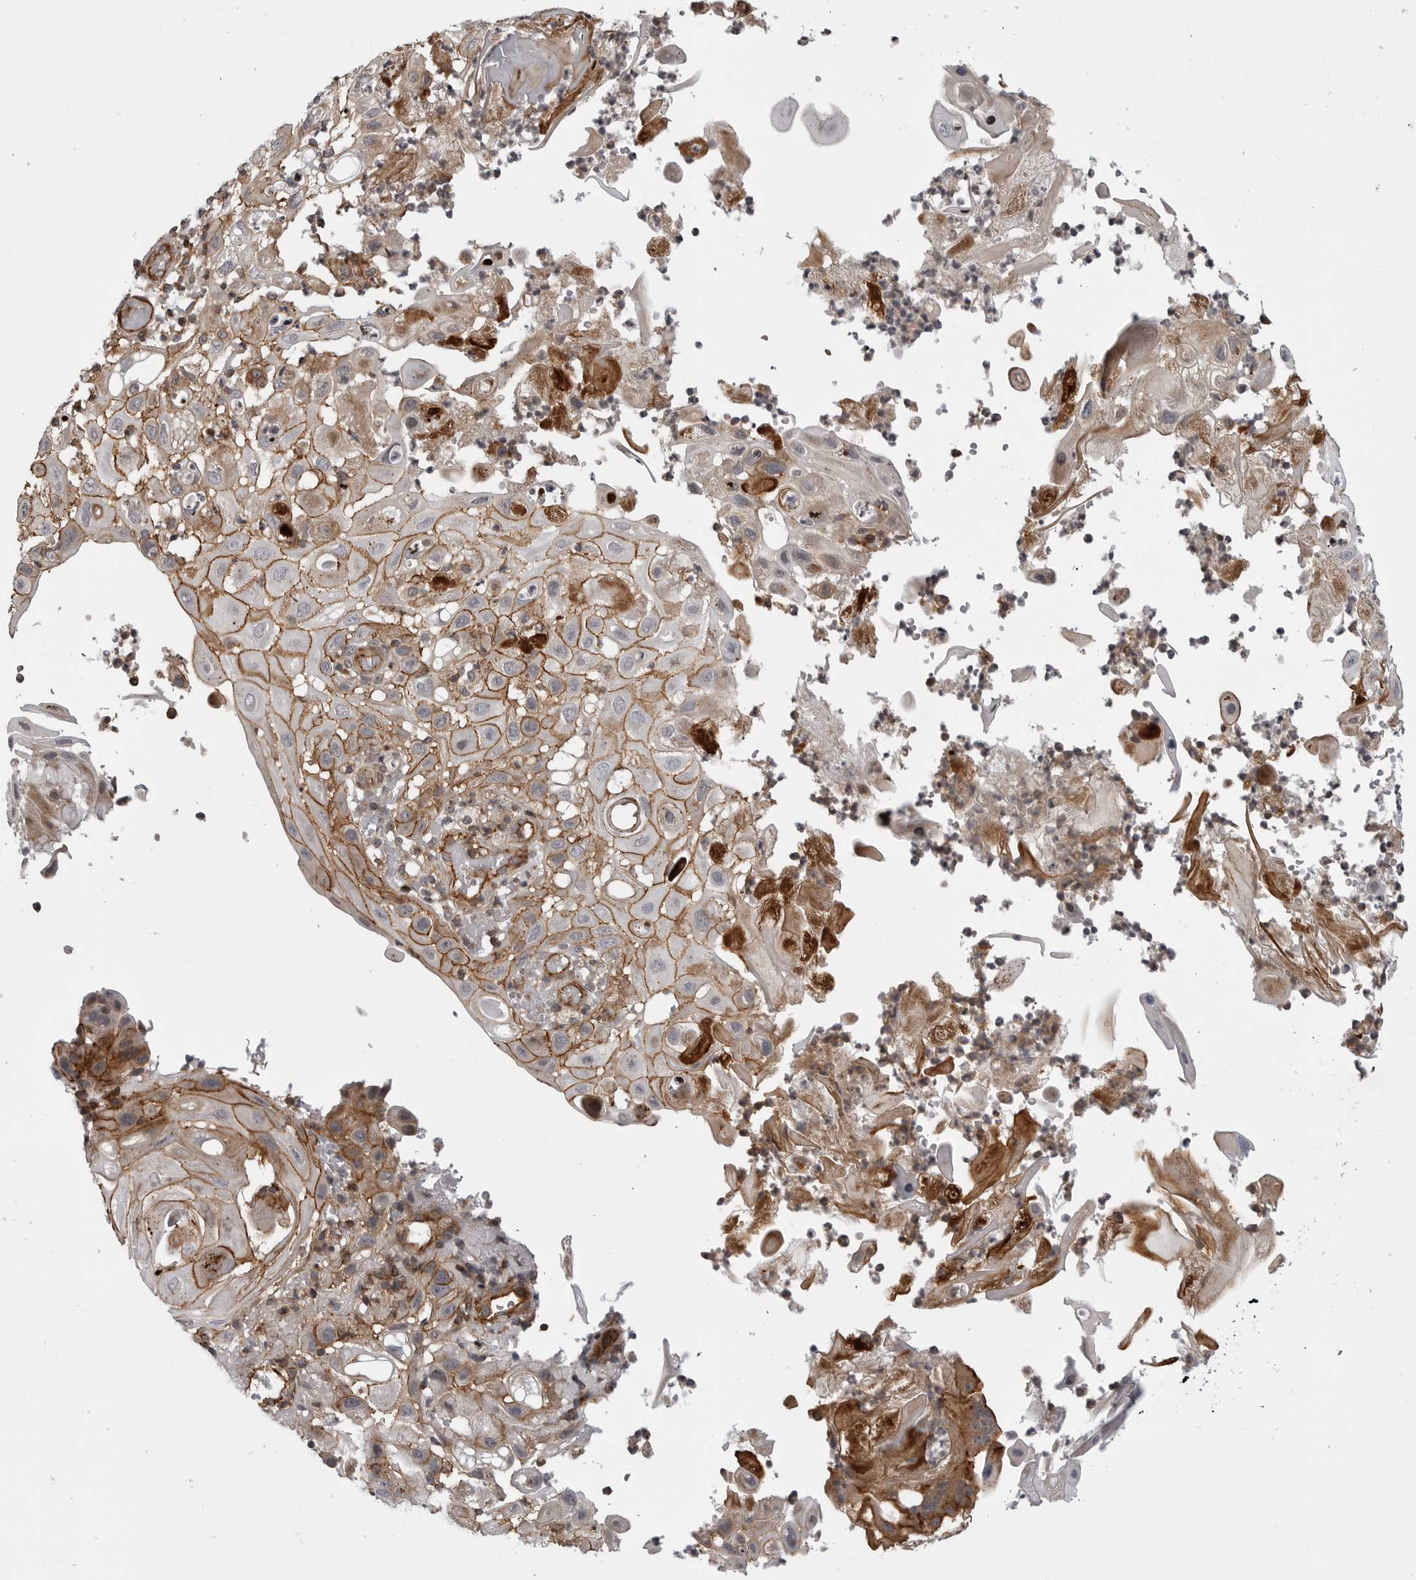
{"staining": {"intensity": "moderate", "quantity": "25%-75%", "location": "cytoplasmic/membranous"}, "tissue": "skin cancer", "cell_type": "Tumor cells", "image_type": "cancer", "snomed": [{"axis": "morphology", "description": "Normal tissue, NOS"}, {"axis": "morphology", "description": "Squamous cell carcinoma, NOS"}, {"axis": "topography", "description": "Skin"}], "caption": "Immunohistochemistry image of neoplastic tissue: squamous cell carcinoma (skin) stained using immunohistochemistry exhibits medium levels of moderate protein expression localized specifically in the cytoplasmic/membranous of tumor cells, appearing as a cytoplasmic/membranous brown color.", "gene": "ABL1", "patient": {"sex": "female", "age": 96}}